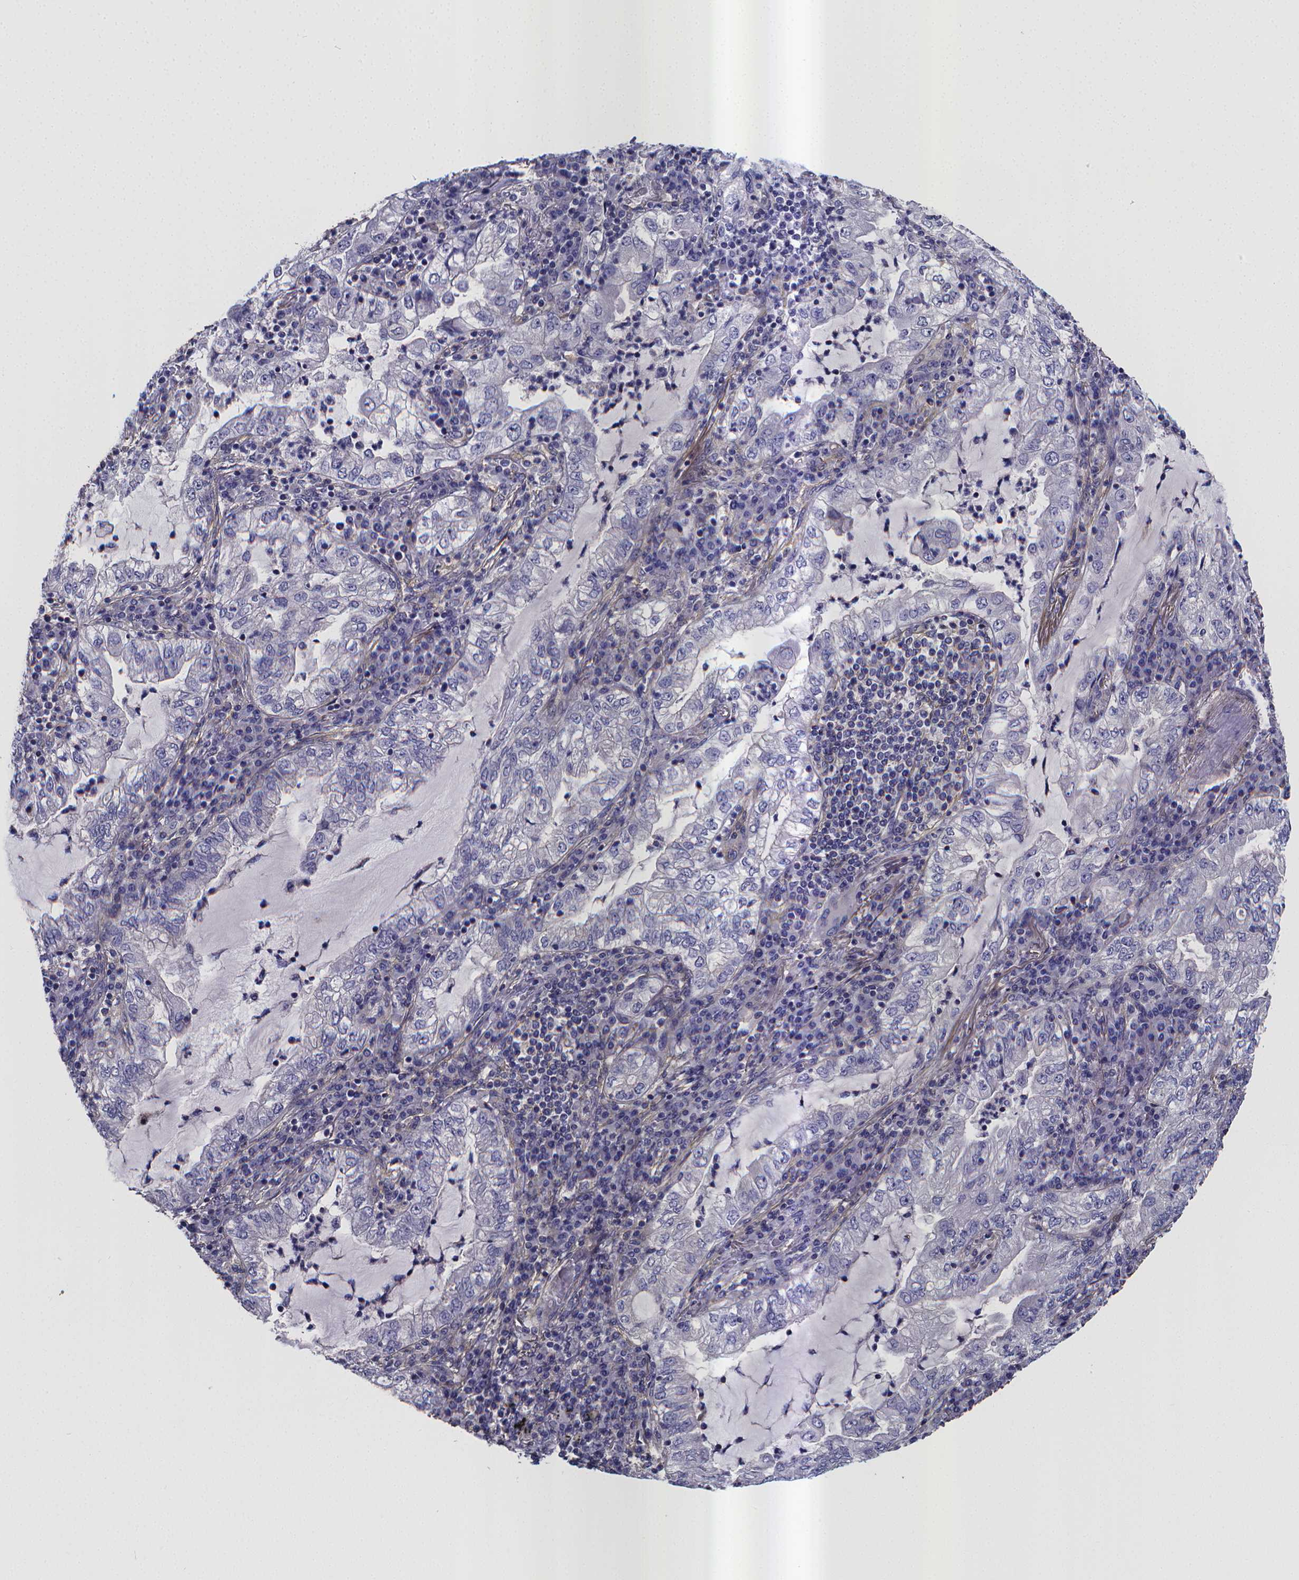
{"staining": {"intensity": "negative", "quantity": "none", "location": "none"}, "tissue": "lung cancer", "cell_type": "Tumor cells", "image_type": "cancer", "snomed": [{"axis": "morphology", "description": "Adenocarcinoma, NOS"}, {"axis": "topography", "description": "Lung"}], "caption": "A photomicrograph of human adenocarcinoma (lung) is negative for staining in tumor cells.", "gene": "RERG", "patient": {"sex": "female", "age": 73}}